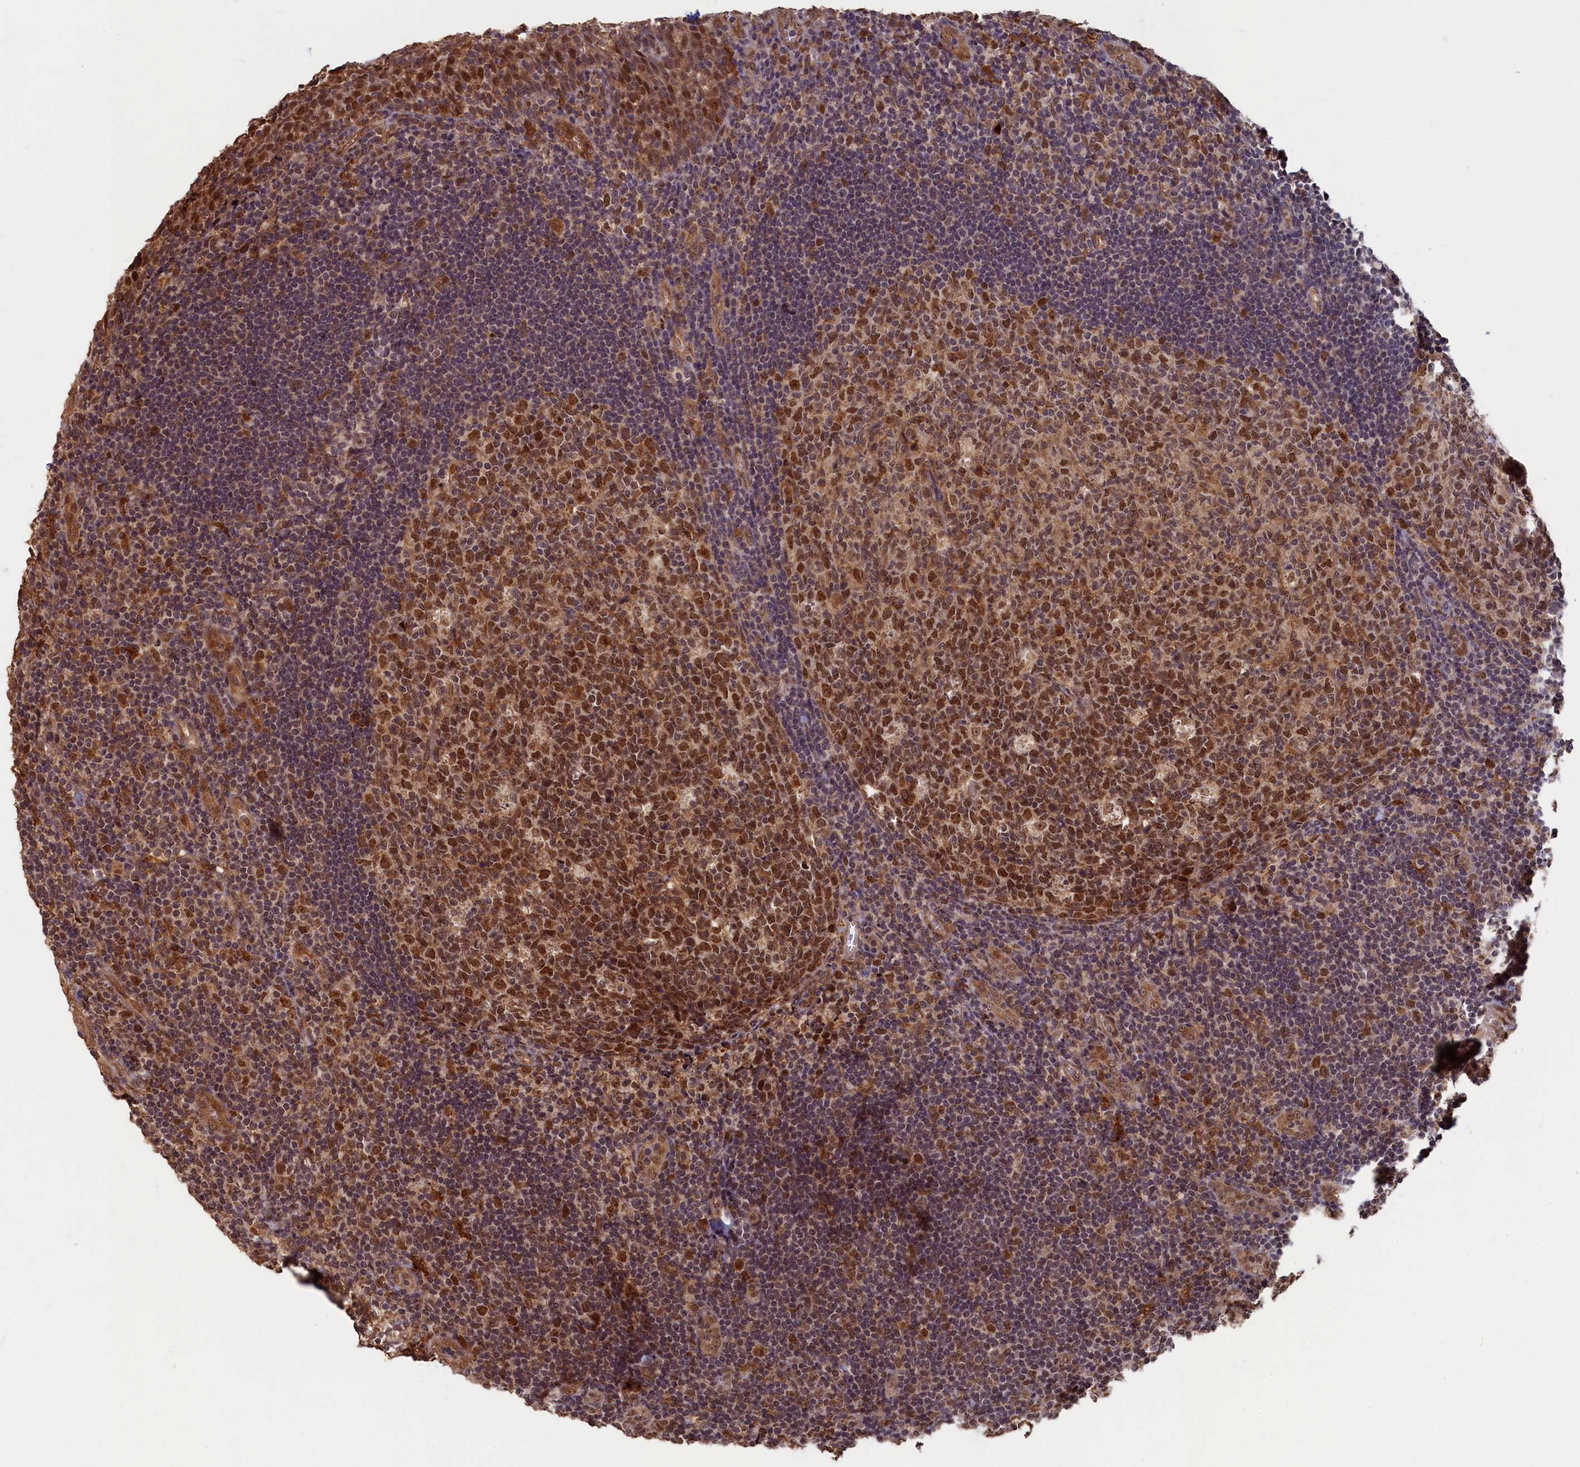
{"staining": {"intensity": "strong", "quantity": ">75%", "location": "cytoplasmic/membranous,nuclear"}, "tissue": "tonsil", "cell_type": "Germinal center cells", "image_type": "normal", "snomed": [{"axis": "morphology", "description": "Normal tissue, NOS"}, {"axis": "topography", "description": "Tonsil"}], "caption": "The immunohistochemical stain shows strong cytoplasmic/membranous,nuclear expression in germinal center cells of benign tonsil. (DAB (3,3'-diaminobenzidine) IHC, brown staining for protein, blue staining for nuclei).", "gene": "BRCA1", "patient": {"sex": "male", "age": 17}}